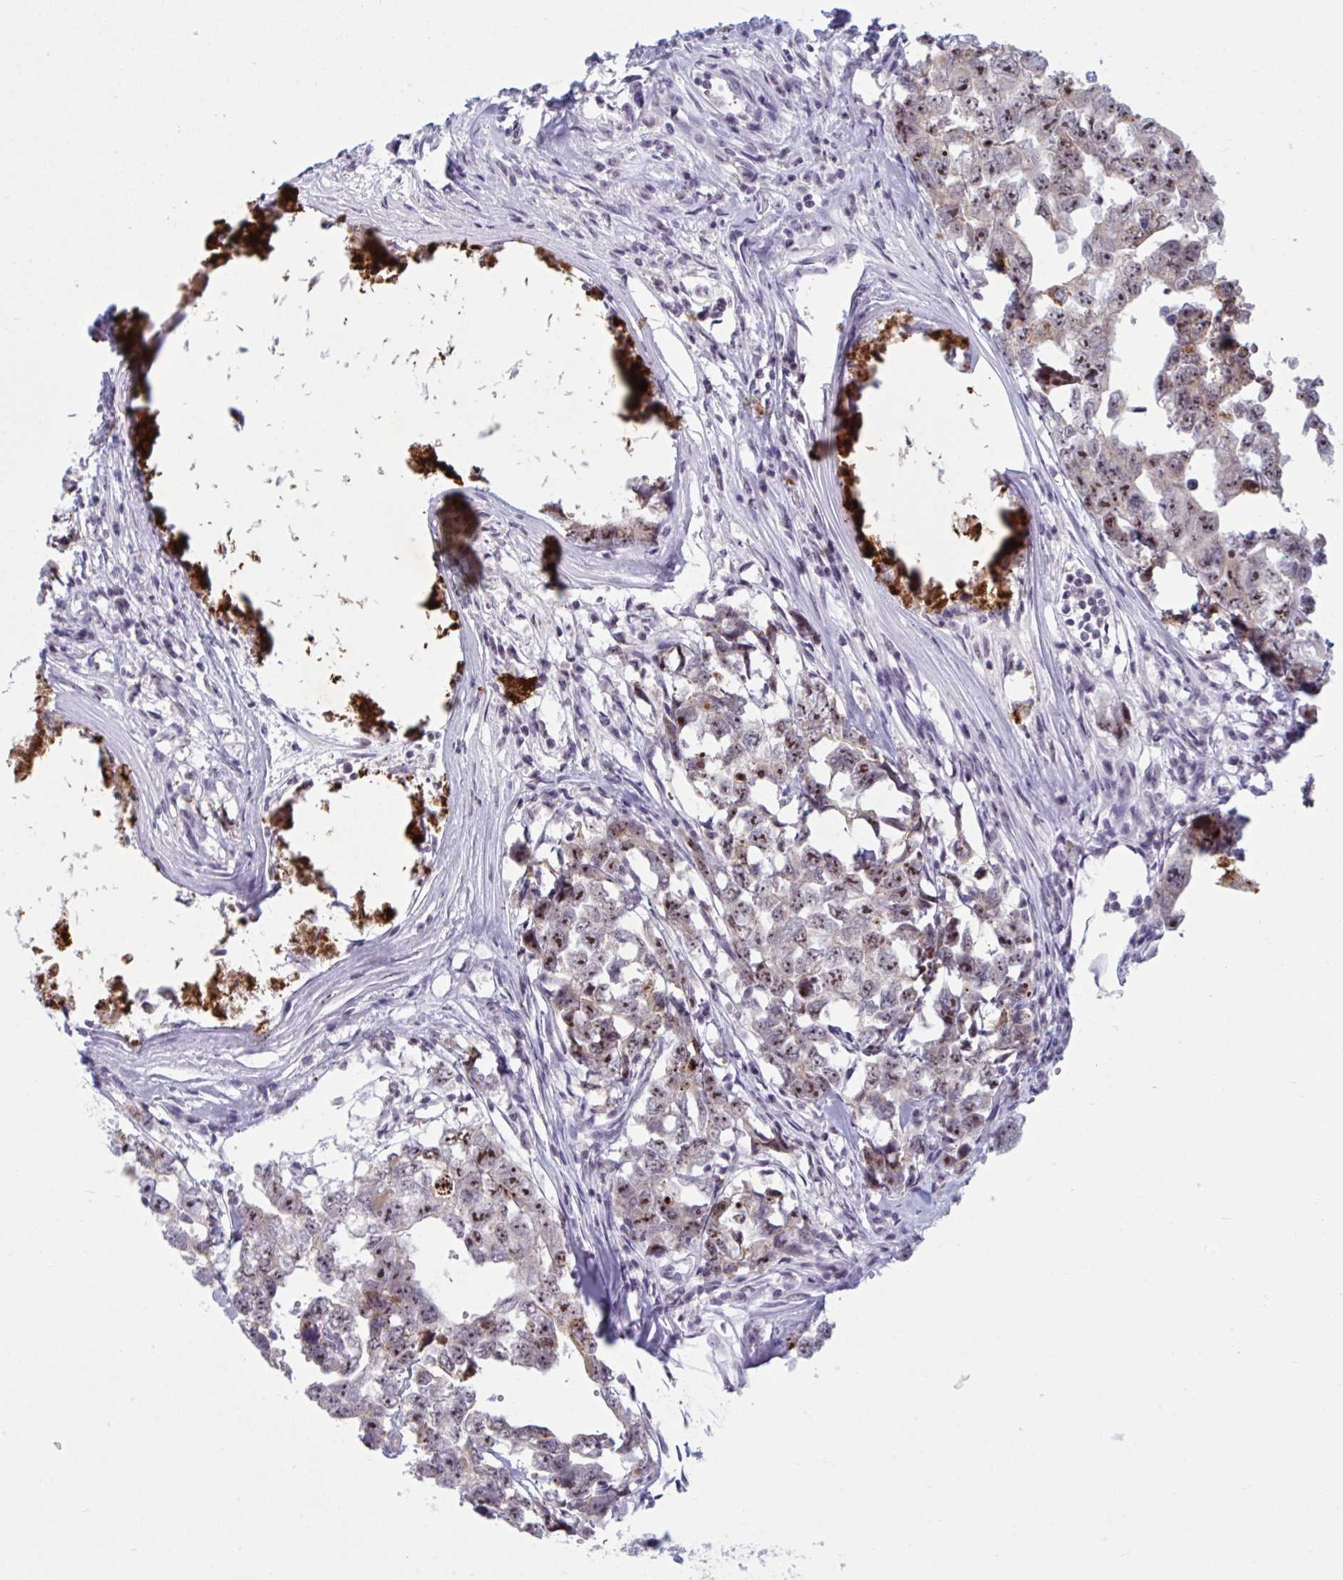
{"staining": {"intensity": "moderate", "quantity": "25%-75%", "location": "nuclear"}, "tissue": "testis cancer", "cell_type": "Tumor cells", "image_type": "cancer", "snomed": [{"axis": "morphology", "description": "Carcinoma, Embryonal, NOS"}, {"axis": "topography", "description": "Testis"}], "caption": "Protein expression analysis of human embryonal carcinoma (testis) reveals moderate nuclear positivity in approximately 25%-75% of tumor cells. (DAB (3,3'-diaminobenzidine) IHC with brightfield microscopy, high magnification).", "gene": "TGM6", "patient": {"sex": "male", "age": 22}}